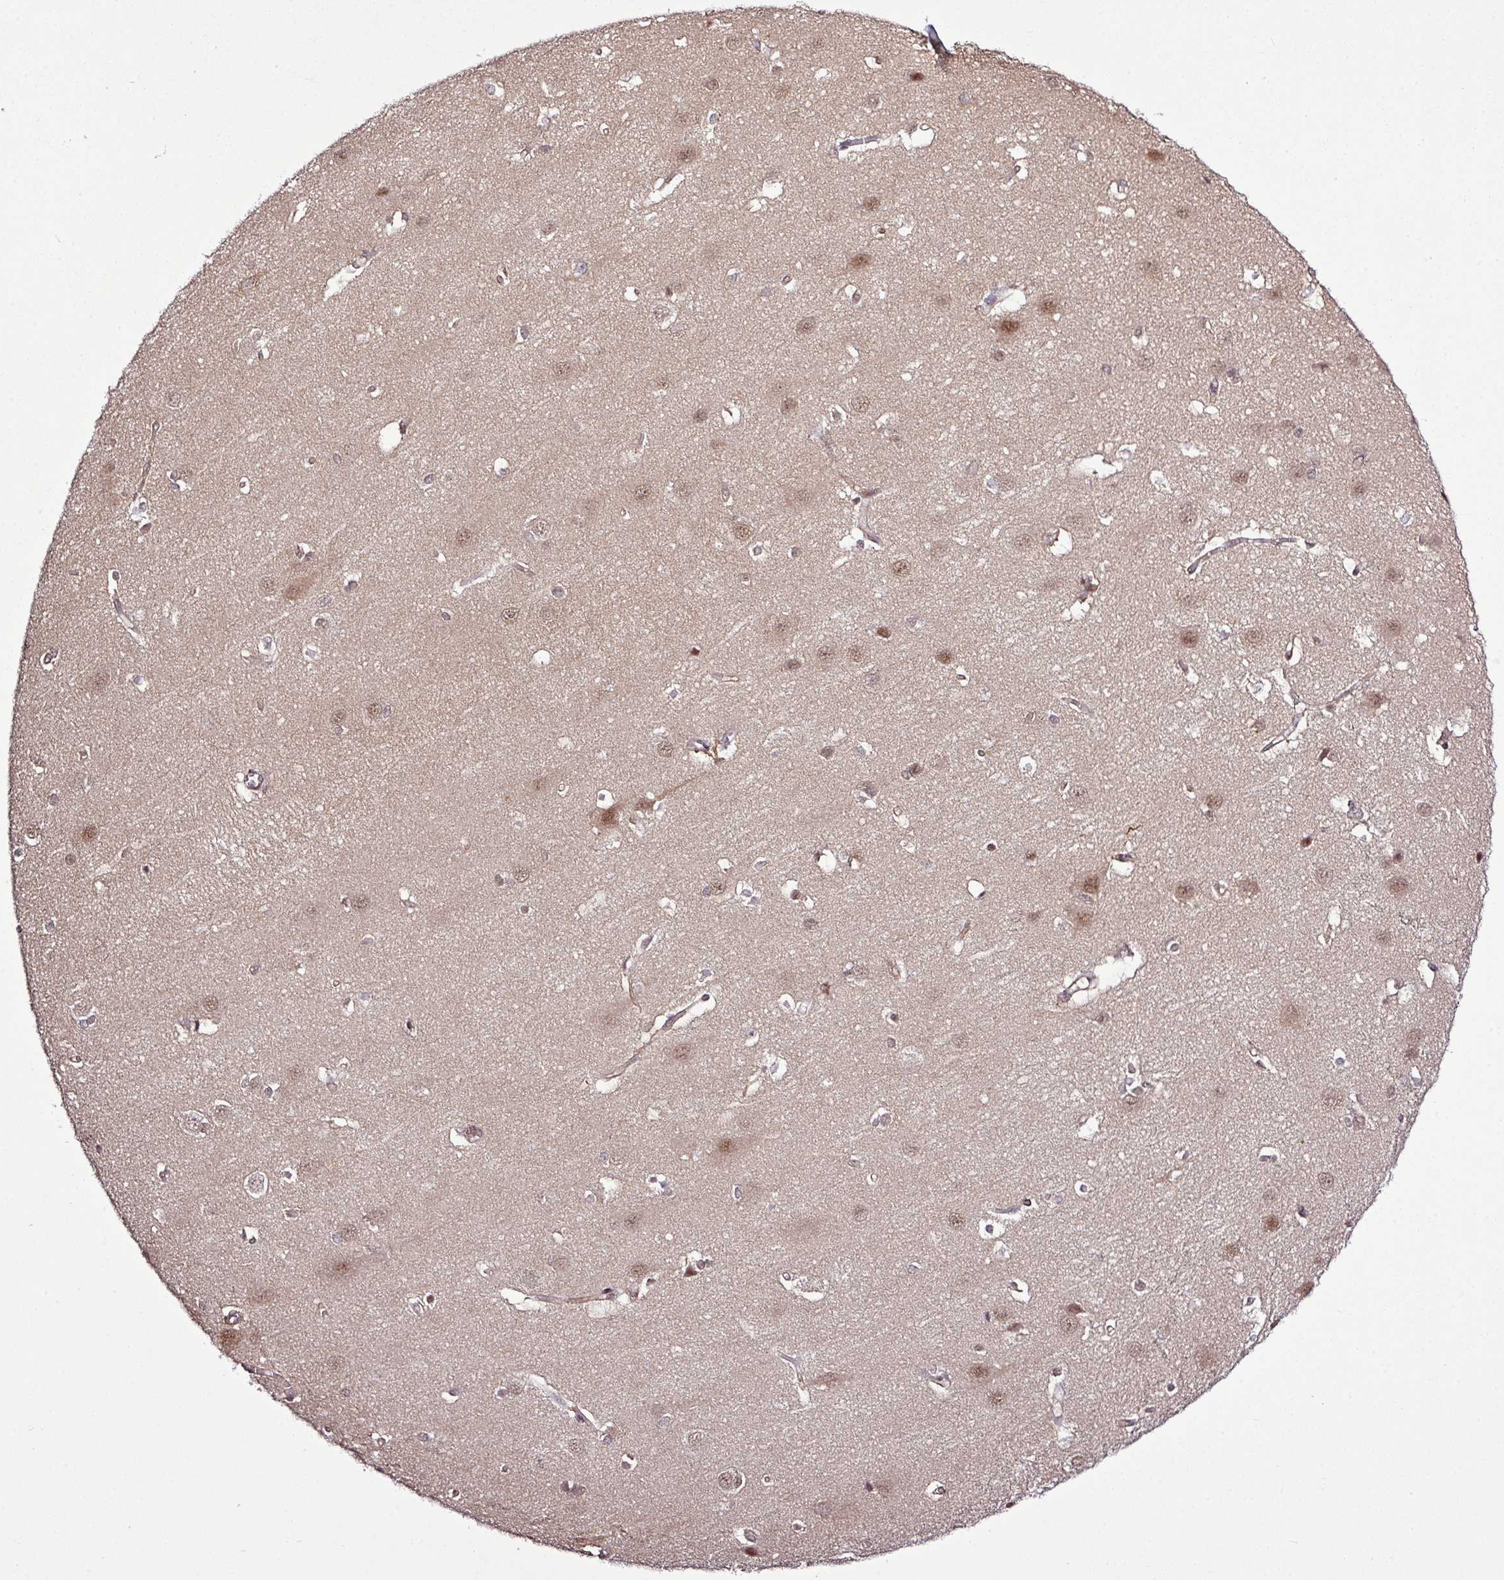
{"staining": {"intensity": "moderate", "quantity": ">75%", "location": "cytoplasmic/membranous,nuclear"}, "tissue": "cerebral cortex", "cell_type": "Endothelial cells", "image_type": "normal", "snomed": [{"axis": "morphology", "description": "Normal tissue, NOS"}, {"axis": "topography", "description": "Cerebral cortex"}], "caption": "Immunohistochemistry of unremarkable human cerebral cortex demonstrates medium levels of moderate cytoplasmic/membranous,nuclear expression in approximately >75% of endothelial cells.", "gene": "ITPKC", "patient": {"sex": "male", "age": 37}}